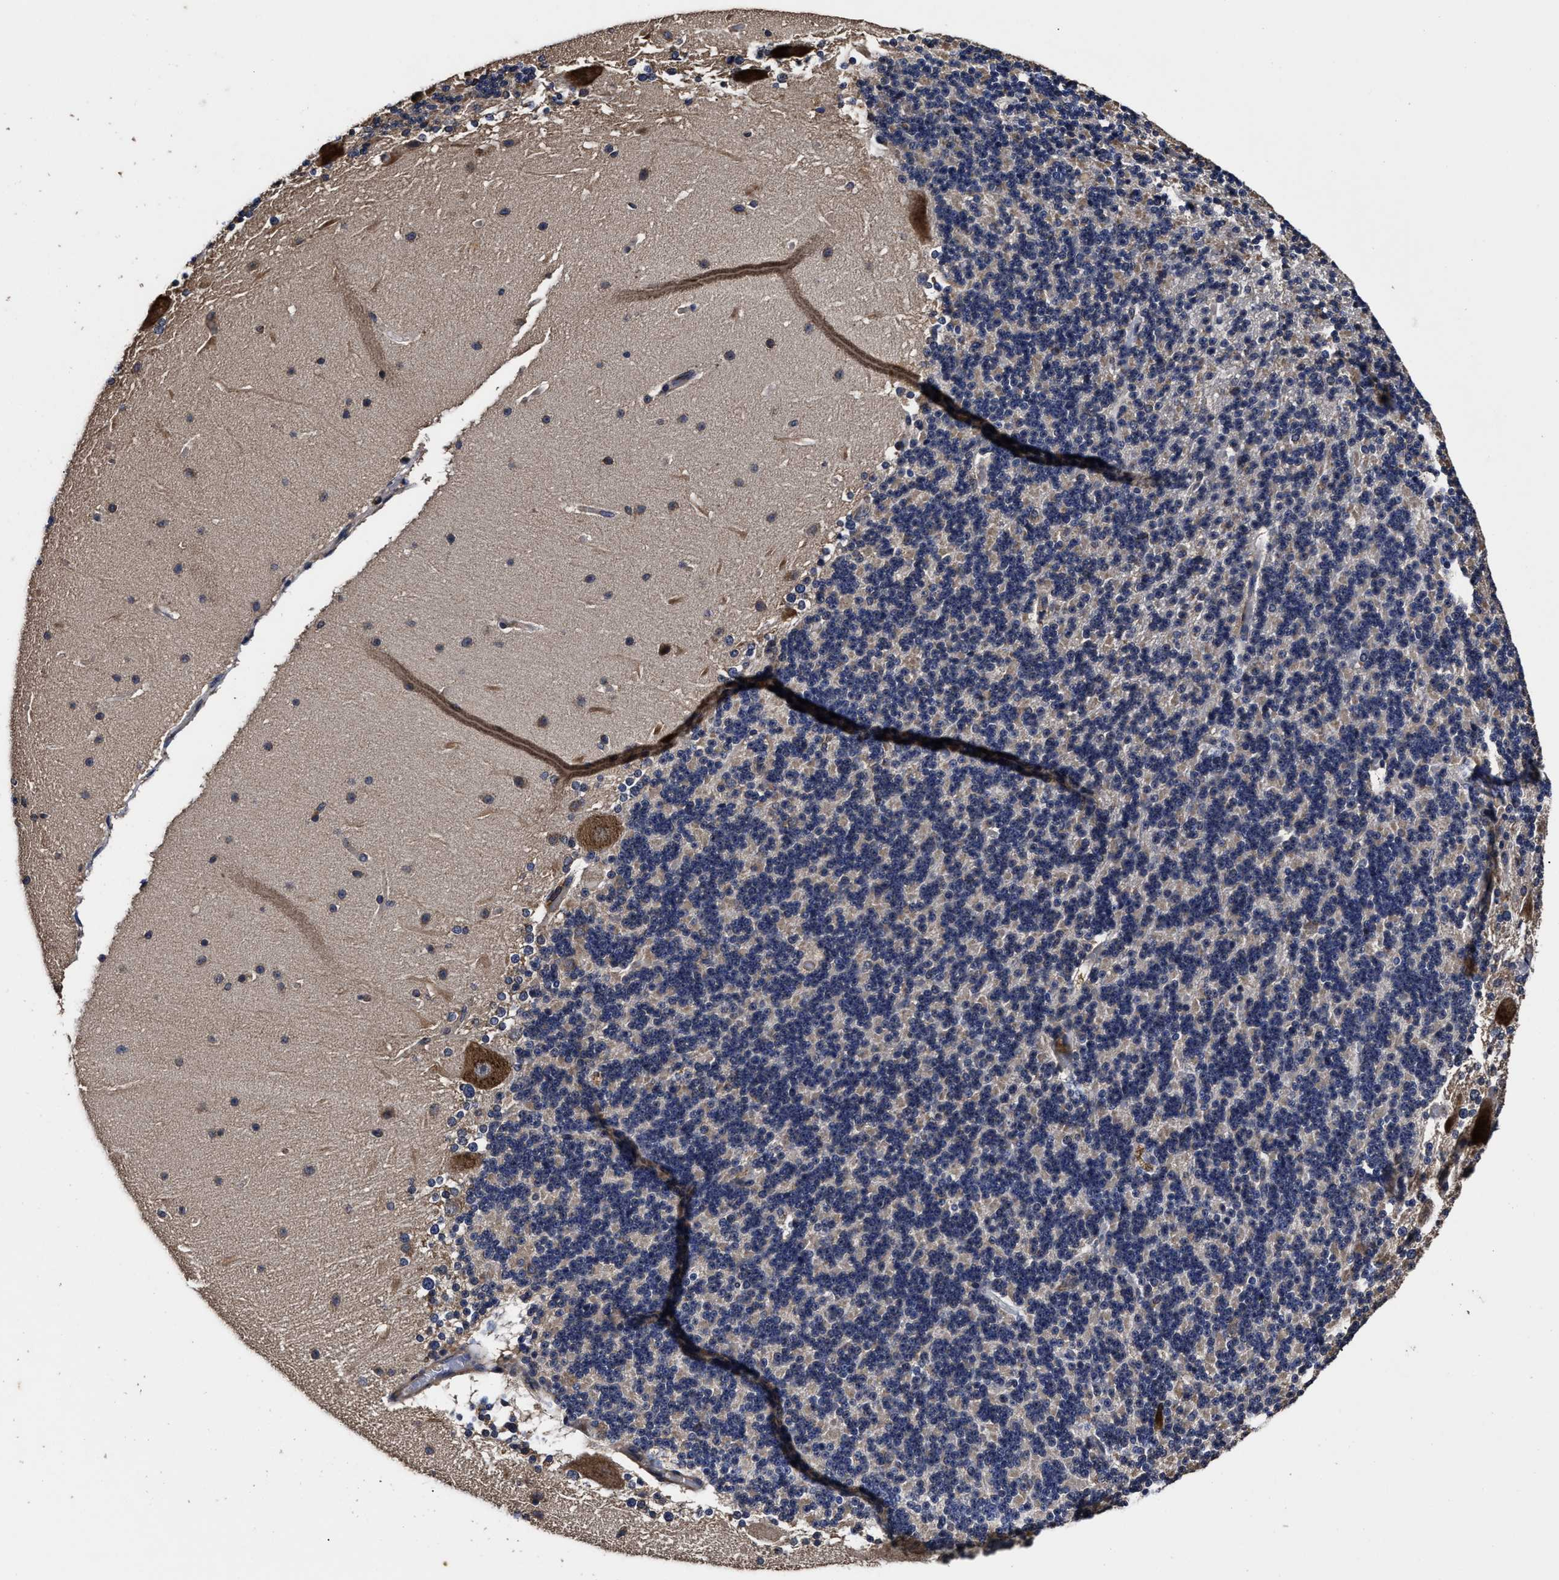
{"staining": {"intensity": "negative", "quantity": "none", "location": "none"}, "tissue": "cerebellum", "cell_type": "Cells in granular layer", "image_type": "normal", "snomed": [{"axis": "morphology", "description": "Normal tissue, NOS"}, {"axis": "topography", "description": "Cerebellum"}], "caption": "Protein analysis of benign cerebellum reveals no significant expression in cells in granular layer.", "gene": "AVEN", "patient": {"sex": "female", "age": 19}}